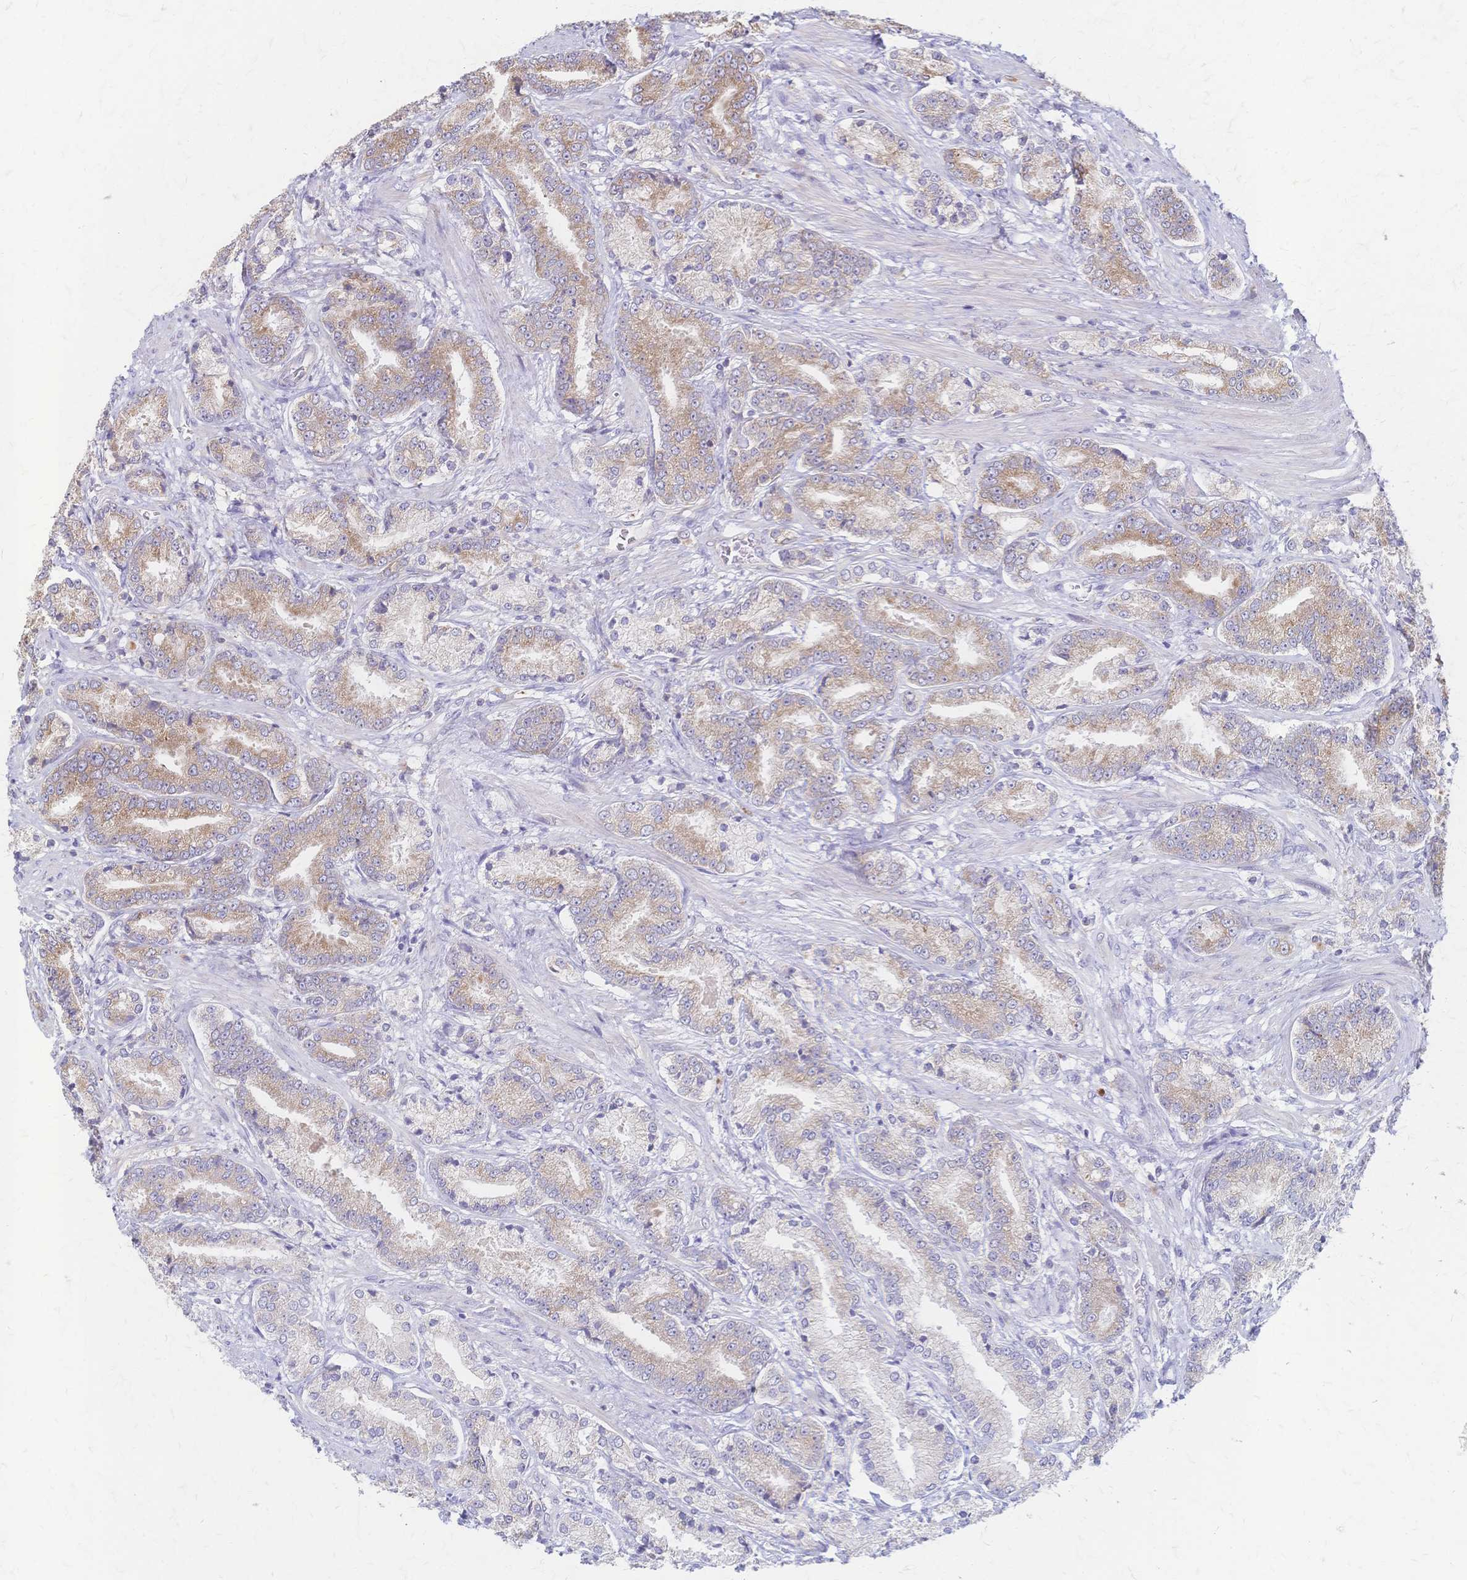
{"staining": {"intensity": "weak", "quantity": ">75%", "location": "cytoplasmic/membranous"}, "tissue": "prostate cancer", "cell_type": "Tumor cells", "image_type": "cancer", "snomed": [{"axis": "morphology", "description": "Adenocarcinoma, High grade"}, {"axis": "topography", "description": "Prostate and seminal vesicle, NOS"}], "caption": "This is a photomicrograph of immunohistochemistry (IHC) staining of prostate cancer, which shows weak positivity in the cytoplasmic/membranous of tumor cells.", "gene": "CYB5A", "patient": {"sex": "male", "age": 61}}